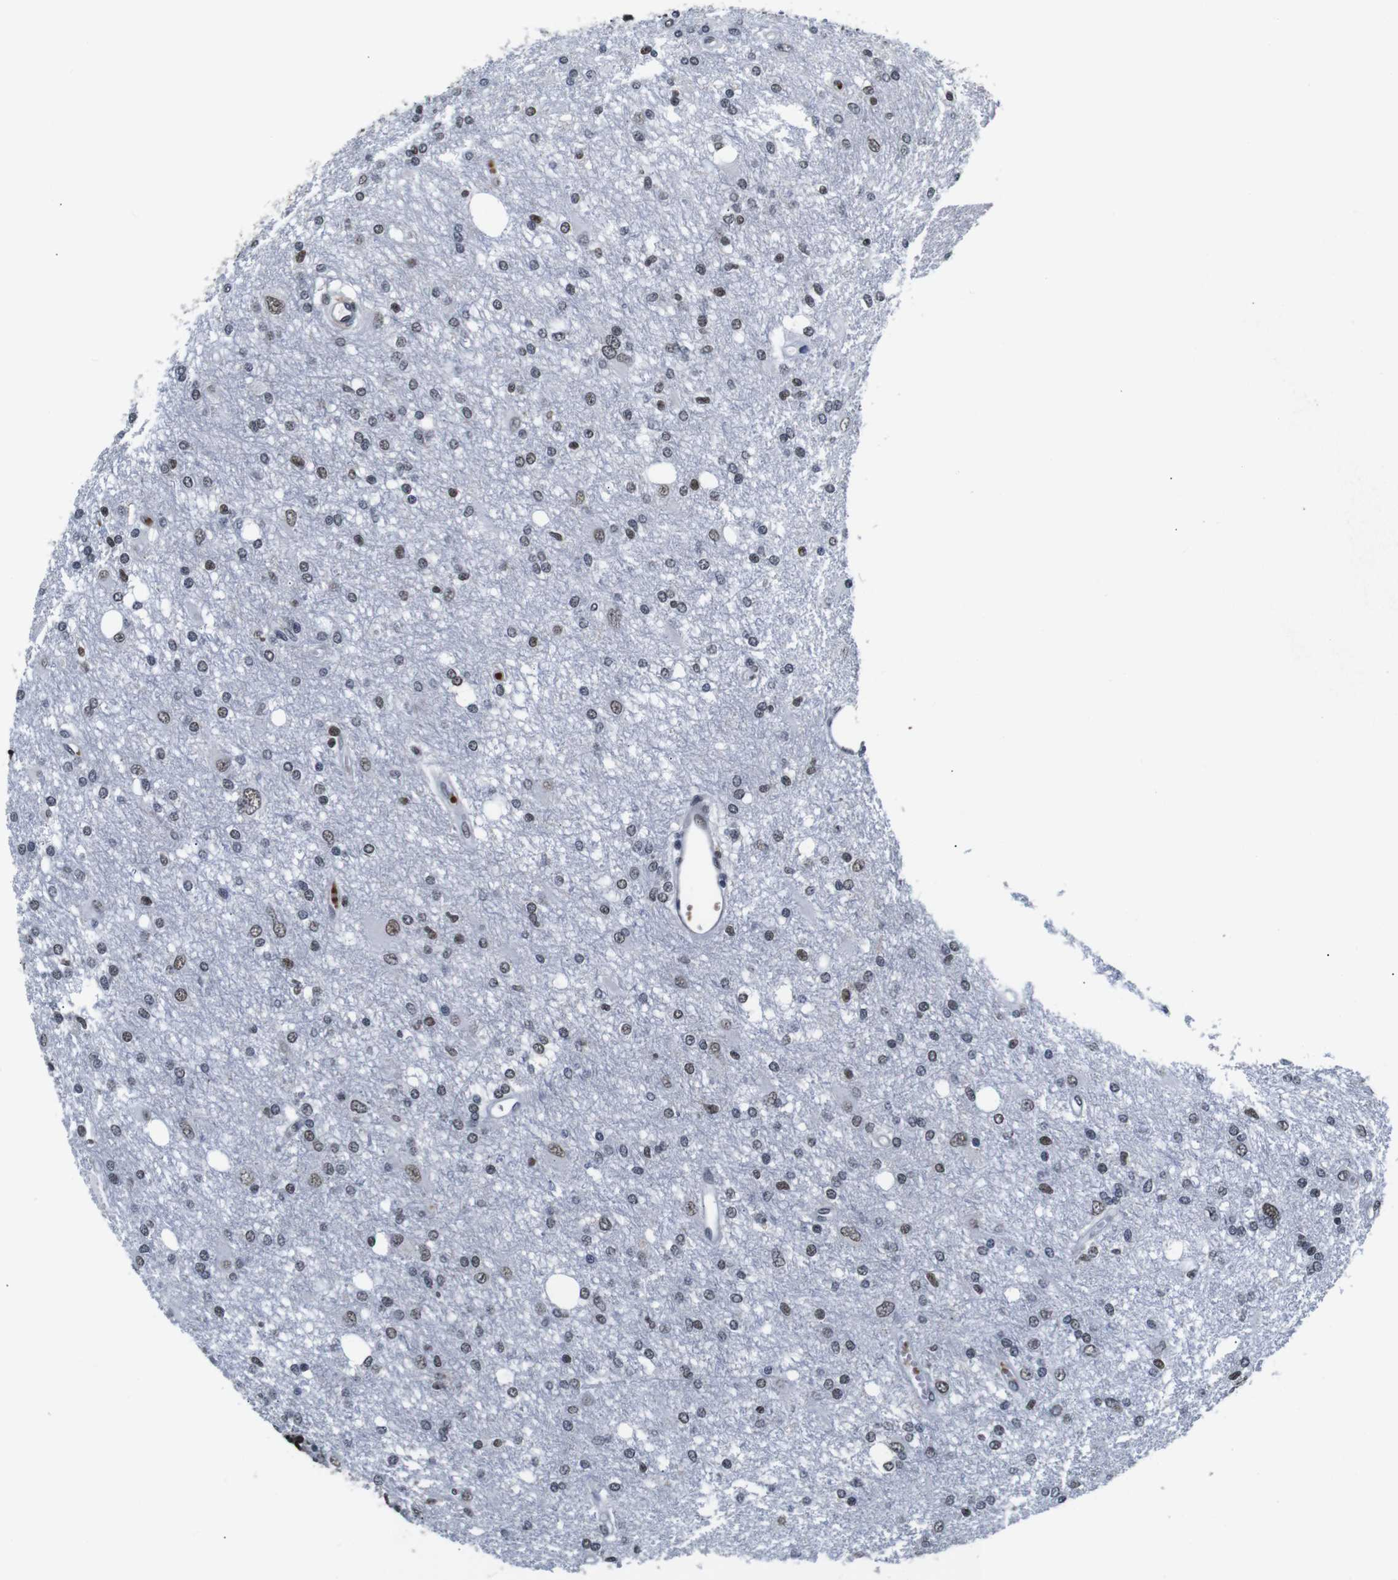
{"staining": {"intensity": "weak", "quantity": "25%-75%", "location": "nuclear"}, "tissue": "glioma", "cell_type": "Tumor cells", "image_type": "cancer", "snomed": [{"axis": "morphology", "description": "Glioma, malignant, High grade"}, {"axis": "topography", "description": "Brain"}], "caption": "Immunohistochemistry (IHC) histopathology image of human glioma stained for a protein (brown), which reveals low levels of weak nuclear expression in approximately 25%-75% of tumor cells.", "gene": "ILDR2", "patient": {"sex": "female", "age": 59}}